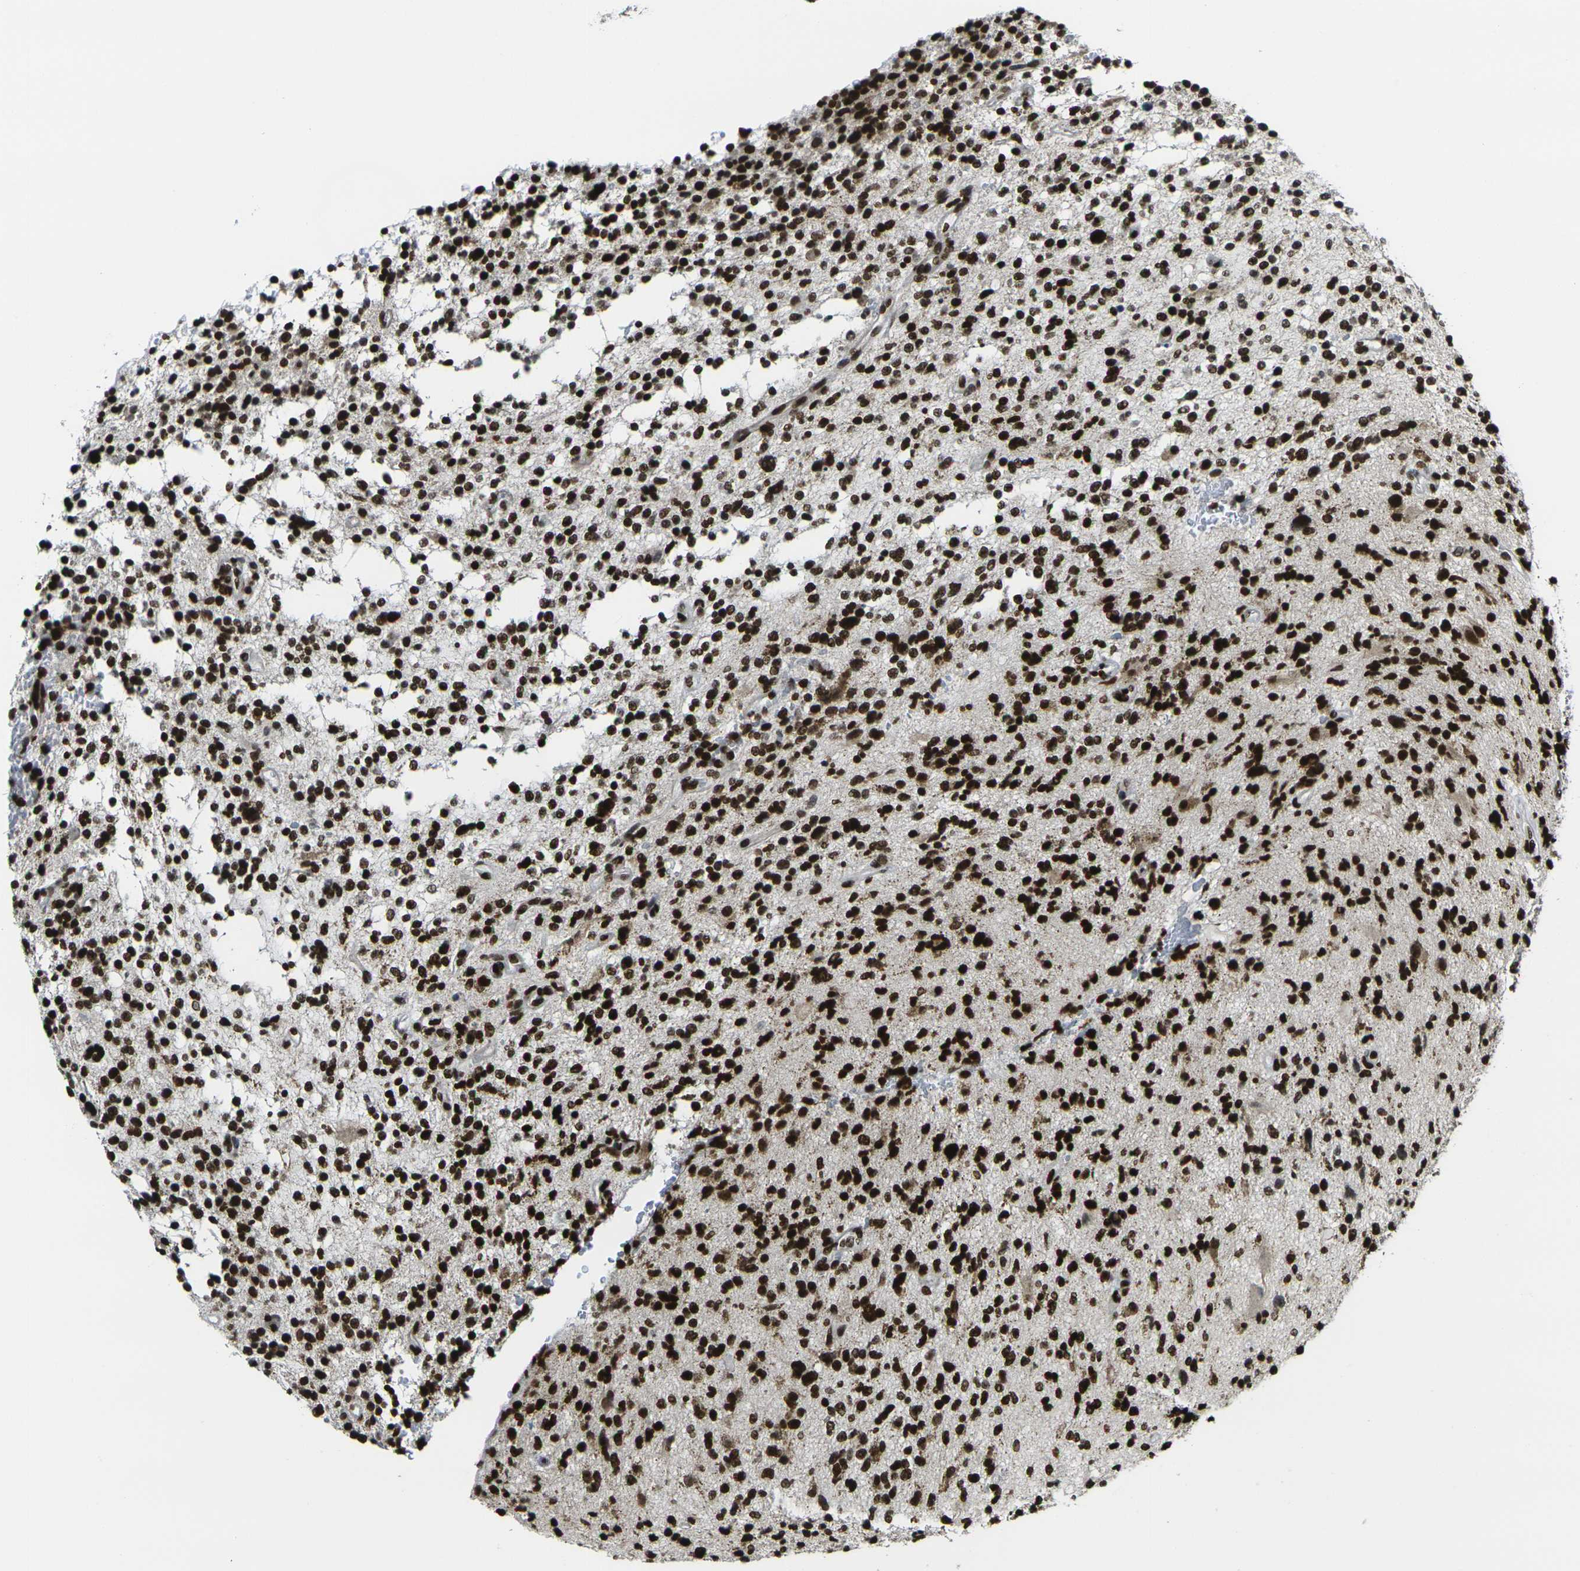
{"staining": {"intensity": "strong", "quantity": ">75%", "location": "nuclear"}, "tissue": "glioma", "cell_type": "Tumor cells", "image_type": "cancer", "snomed": [{"axis": "morphology", "description": "Glioma, malignant, High grade"}, {"axis": "topography", "description": "Brain"}], "caption": "Strong nuclear protein expression is present in about >75% of tumor cells in glioma. The protein is shown in brown color, while the nuclei are stained blue.", "gene": "H1-10", "patient": {"sex": "male", "age": 48}}